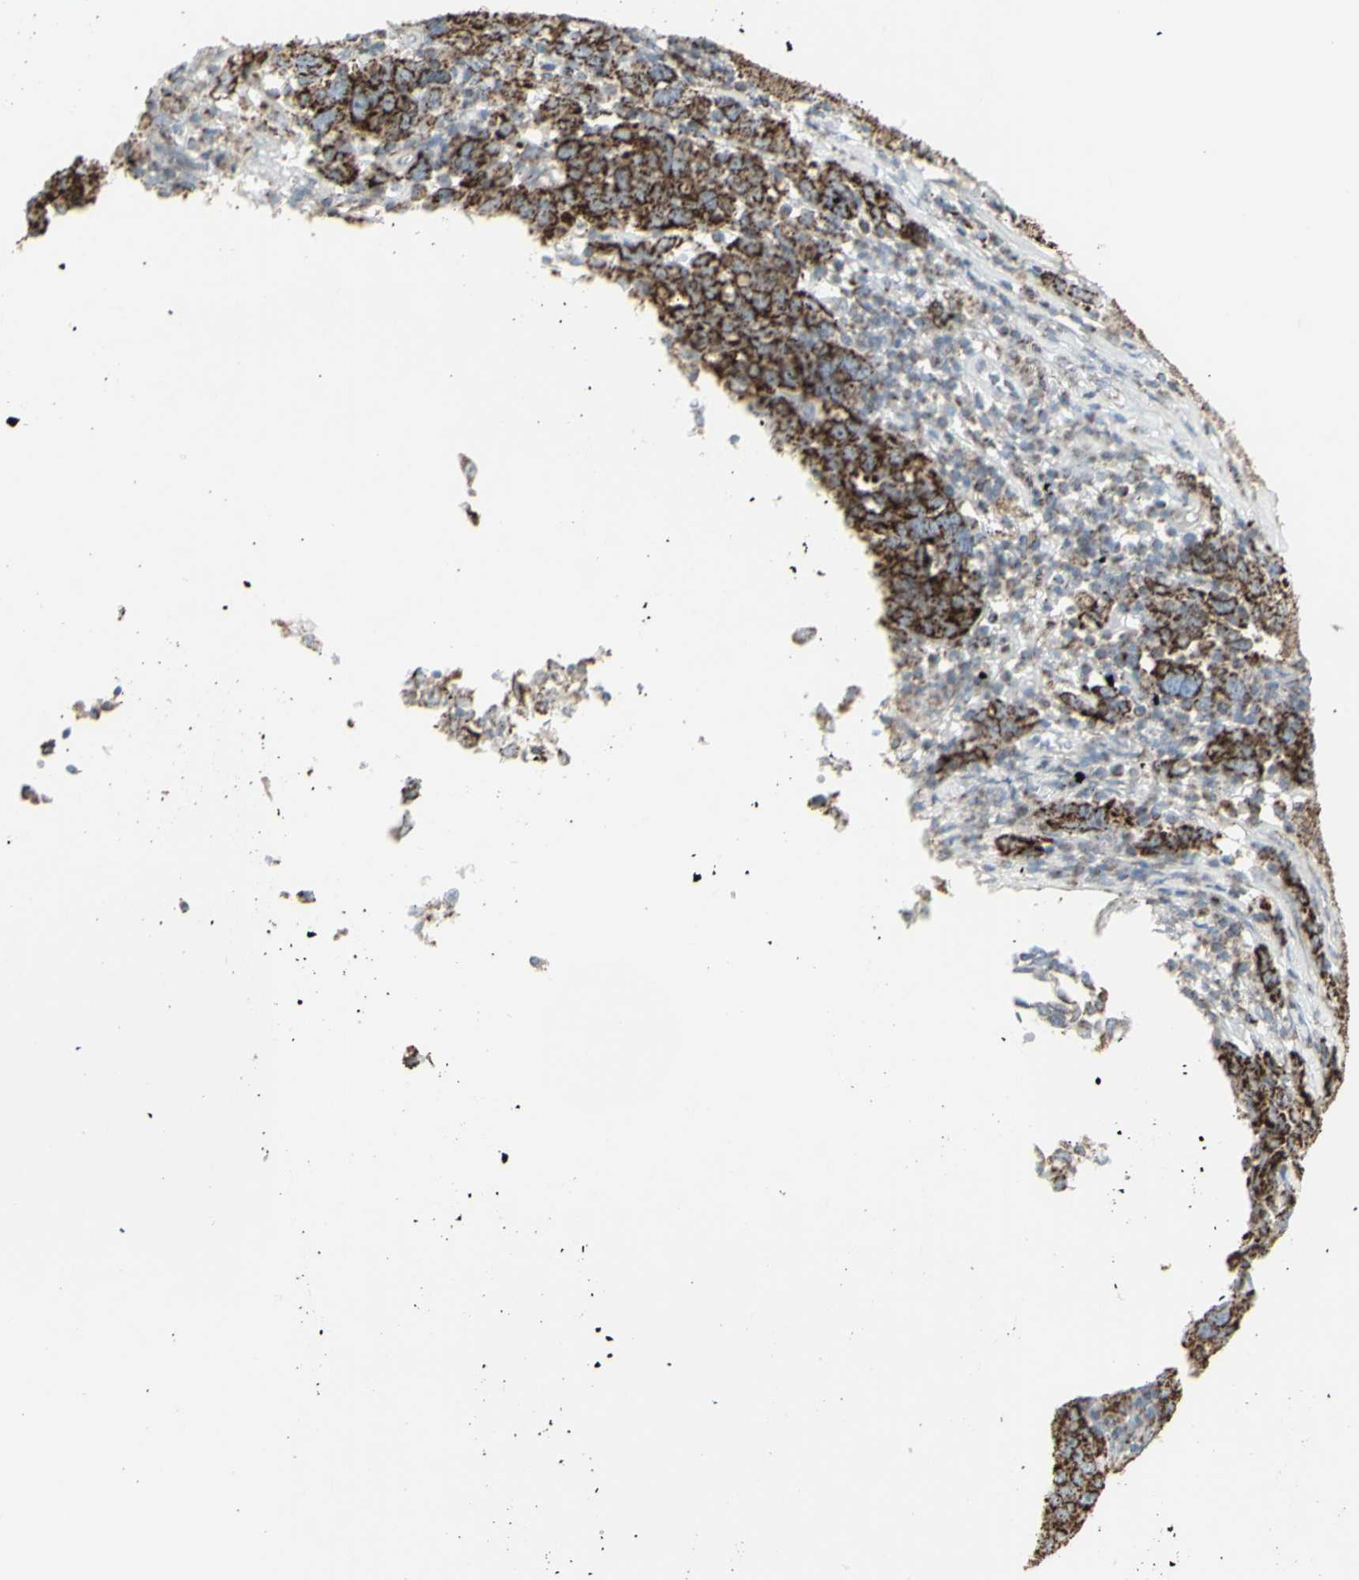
{"staining": {"intensity": "strong", "quantity": ">75%", "location": "cytoplasmic/membranous"}, "tissue": "ovarian cancer", "cell_type": "Tumor cells", "image_type": "cancer", "snomed": [{"axis": "morphology", "description": "Carcinoma, endometroid"}, {"axis": "topography", "description": "Ovary"}], "caption": "The micrograph reveals staining of endometroid carcinoma (ovarian), revealing strong cytoplasmic/membranous protein expression (brown color) within tumor cells.", "gene": "PLGRKT", "patient": {"sex": "female", "age": 62}}